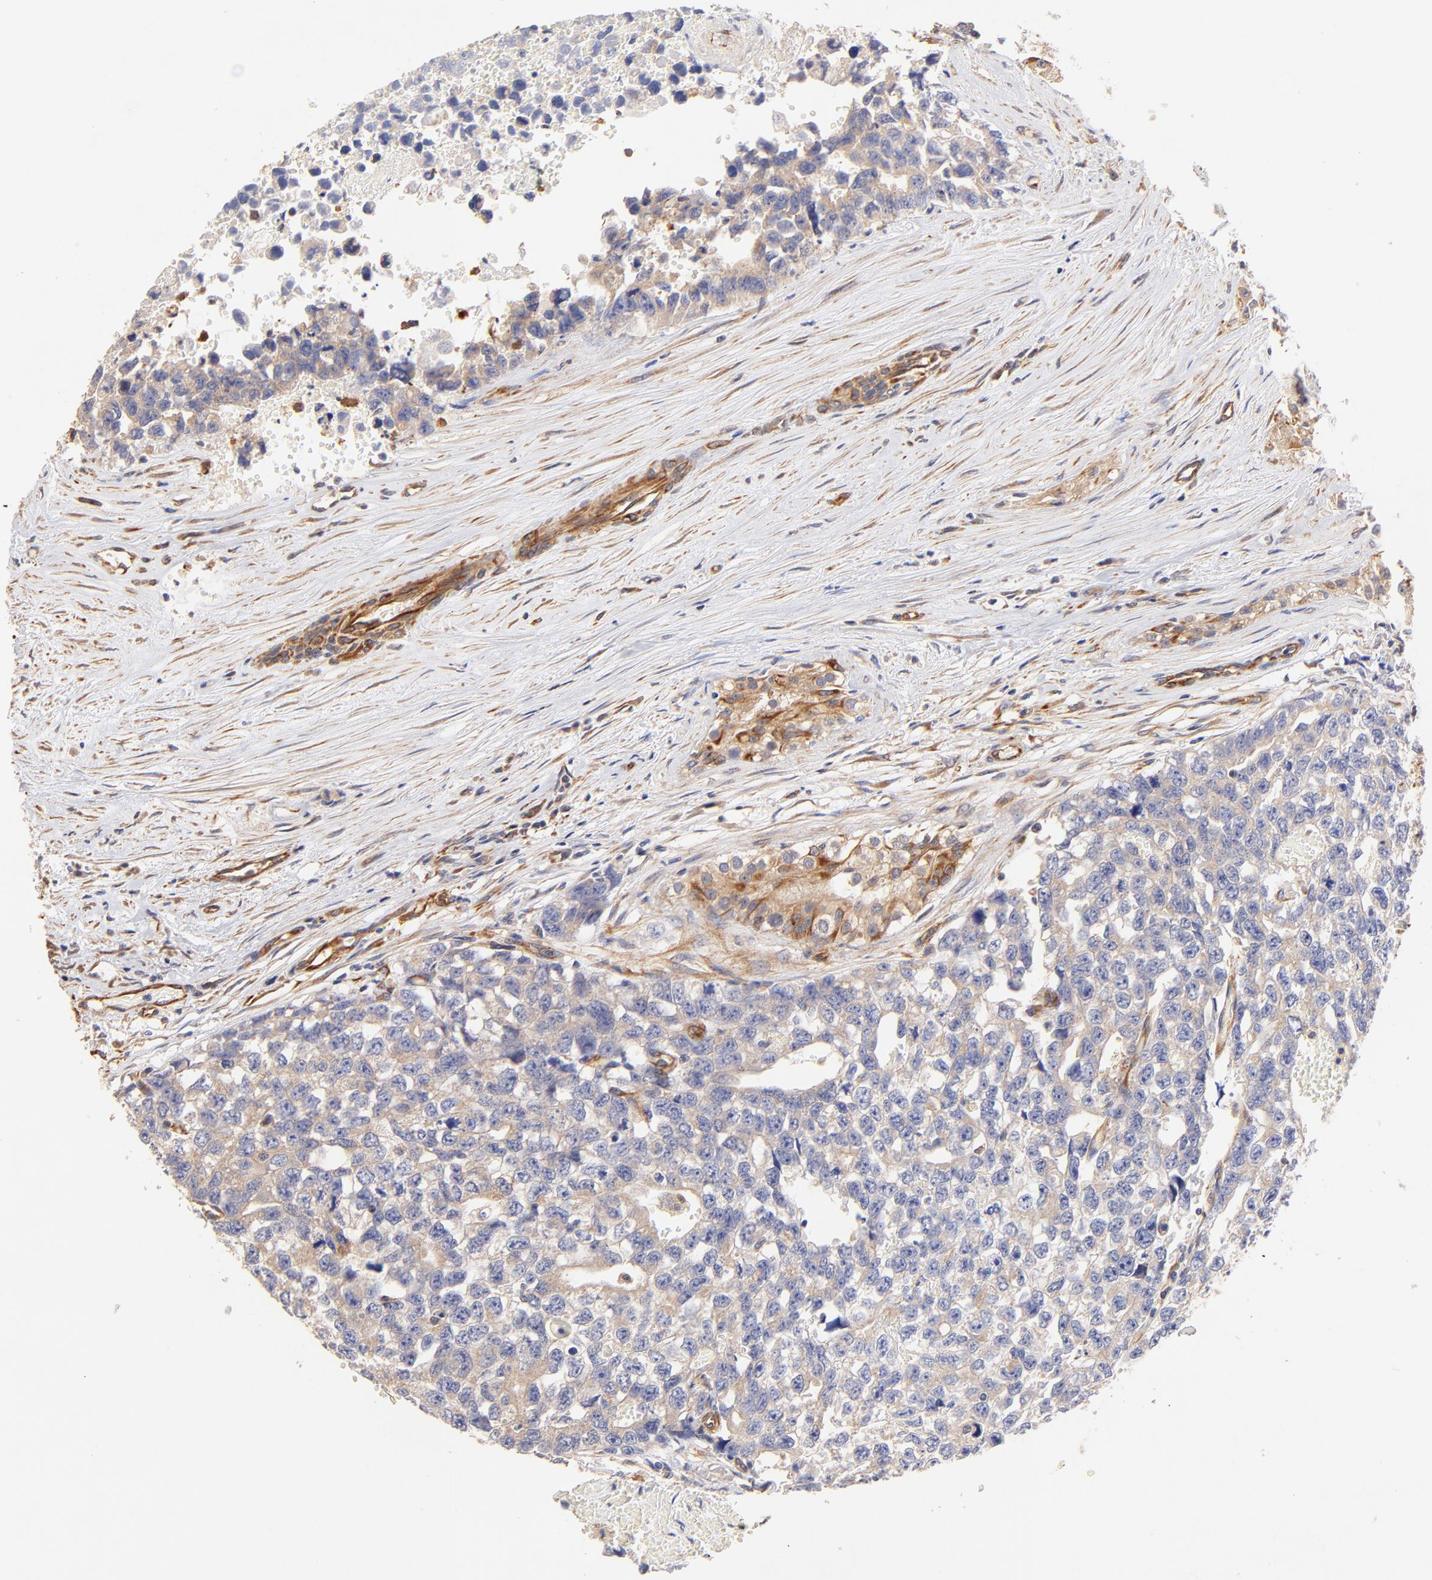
{"staining": {"intensity": "weak", "quantity": ">75%", "location": "cytoplasmic/membranous"}, "tissue": "testis cancer", "cell_type": "Tumor cells", "image_type": "cancer", "snomed": [{"axis": "morphology", "description": "Carcinoma, Embryonal, NOS"}, {"axis": "topography", "description": "Testis"}], "caption": "Weak cytoplasmic/membranous protein positivity is seen in about >75% of tumor cells in testis cancer.", "gene": "TNFAIP3", "patient": {"sex": "male", "age": 31}}